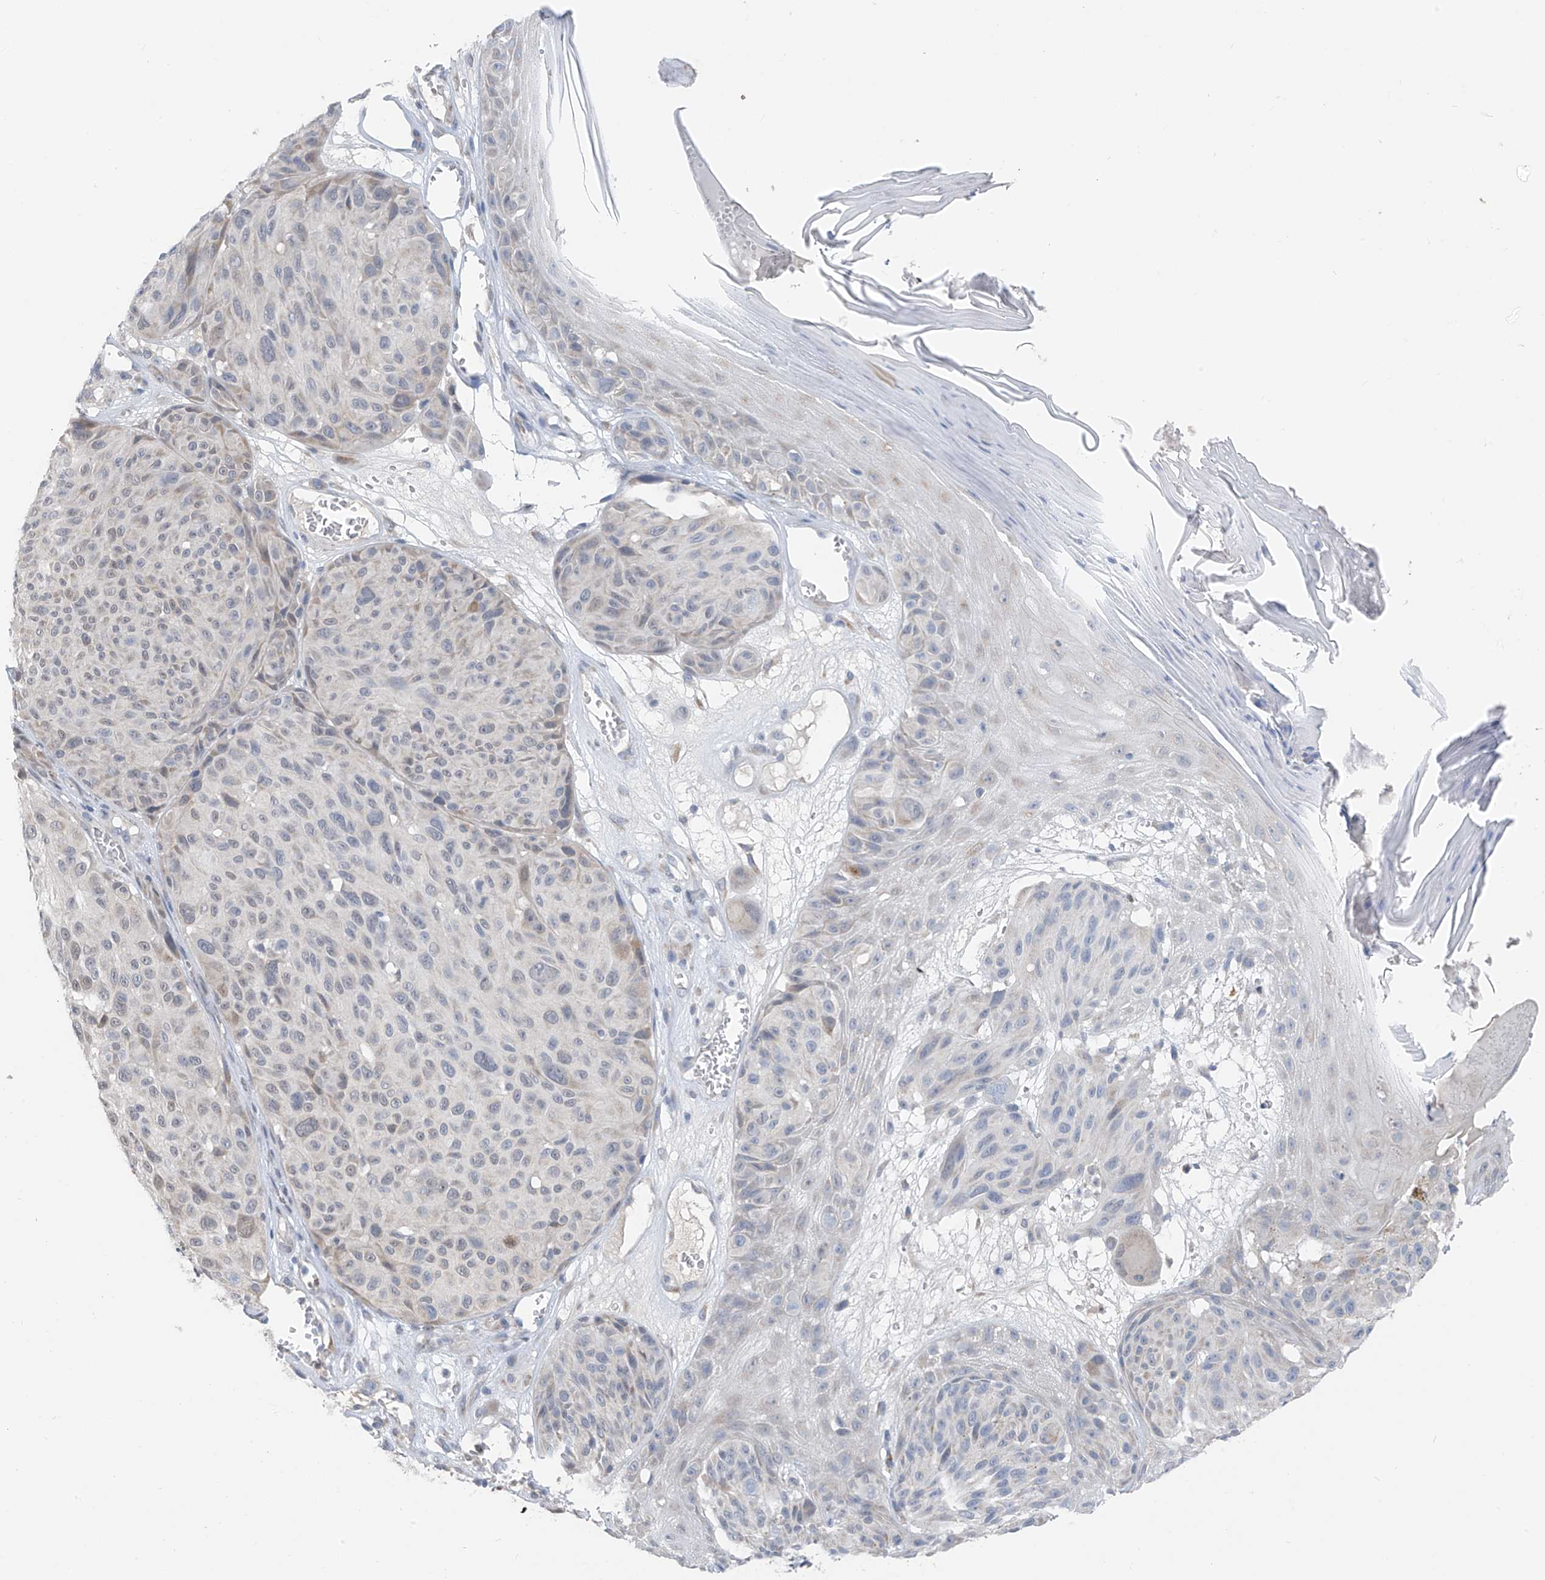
{"staining": {"intensity": "negative", "quantity": "none", "location": "none"}, "tissue": "melanoma", "cell_type": "Tumor cells", "image_type": "cancer", "snomed": [{"axis": "morphology", "description": "Malignant melanoma, NOS"}, {"axis": "topography", "description": "Skin"}], "caption": "DAB immunohistochemical staining of malignant melanoma displays no significant positivity in tumor cells.", "gene": "CYP4V2", "patient": {"sex": "male", "age": 83}}